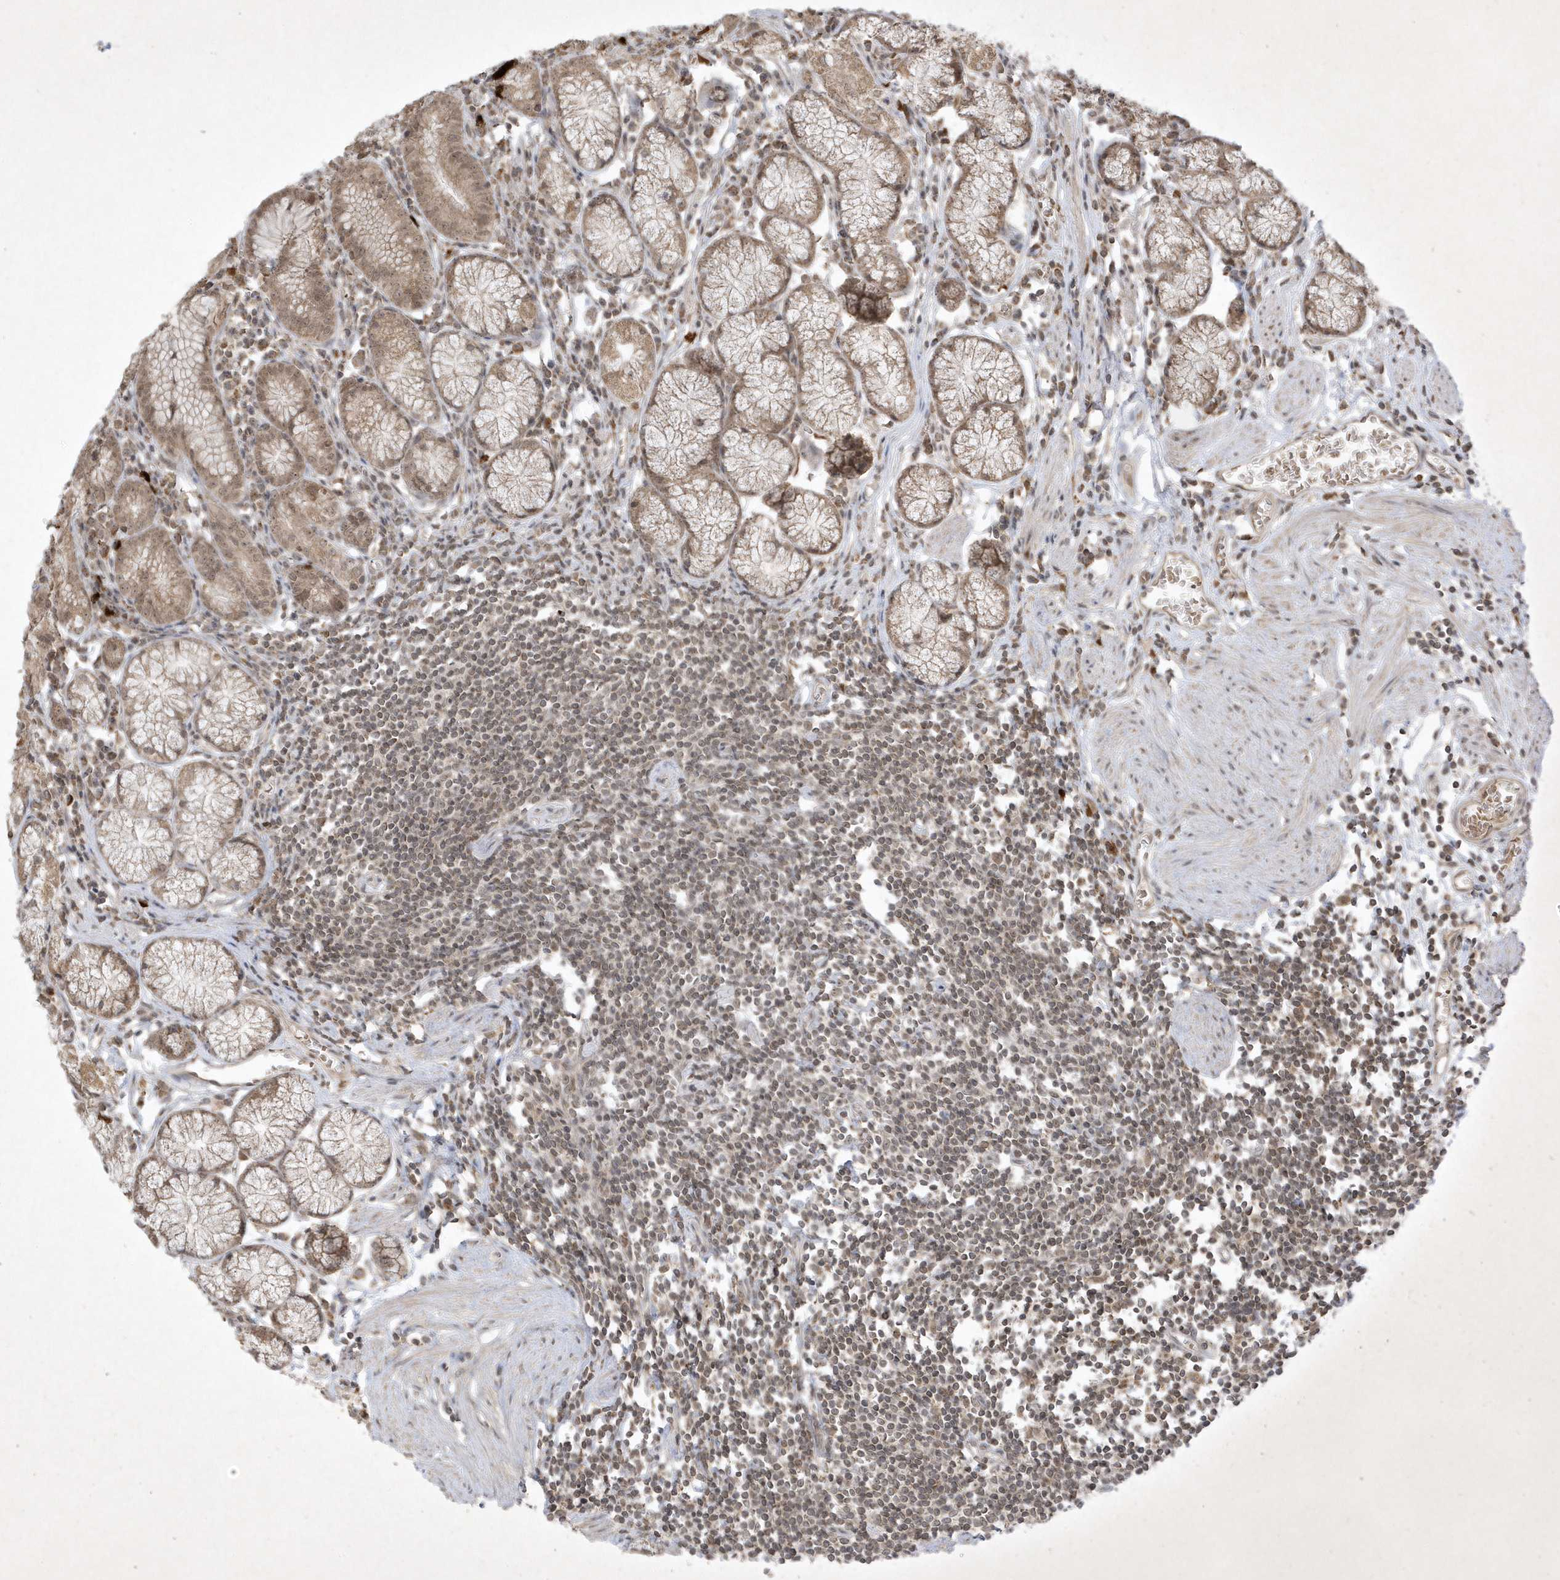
{"staining": {"intensity": "weak", "quantity": ">75%", "location": "cytoplasmic/membranous,nuclear"}, "tissue": "stomach", "cell_type": "Glandular cells", "image_type": "normal", "snomed": [{"axis": "morphology", "description": "Normal tissue, NOS"}, {"axis": "topography", "description": "Stomach"}], "caption": "An immunohistochemistry micrograph of benign tissue is shown. Protein staining in brown labels weak cytoplasmic/membranous,nuclear positivity in stomach within glandular cells. The protein of interest is shown in brown color, while the nuclei are stained blue.", "gene": "ZNF213", "patient": {"sex": "male", "age": 55}}